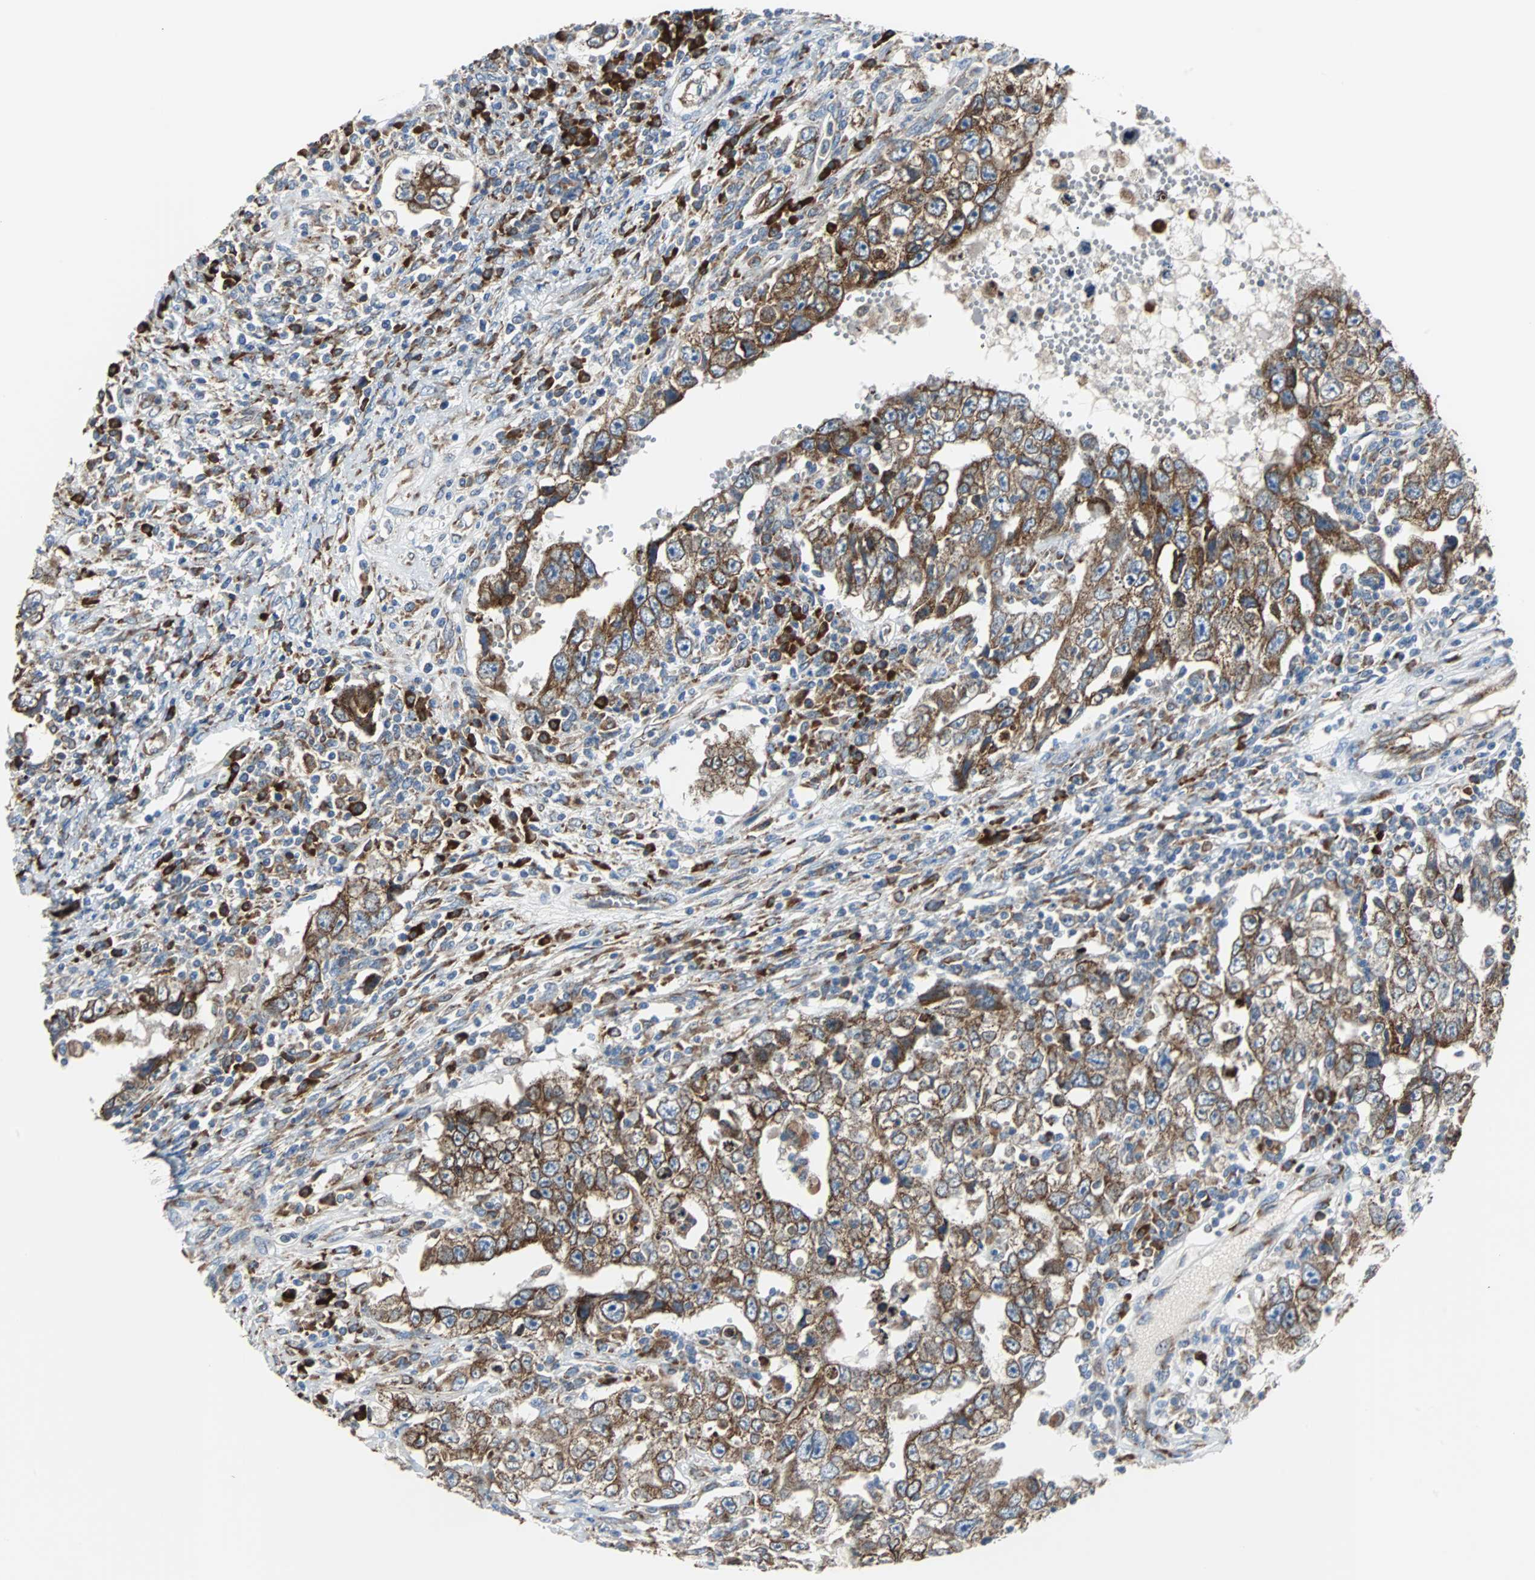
{"staining": {"intensity": "moderate", "quantity": ">75%", "location": "cytoplasmic/membranous"}, "tissue": "testis cancer", "cell_type": "Tumor cells", "image_type": "cancer", "snomed": [{"axis": "morphology", "description": "Carcinoma, Embryonal, NOS"}, {"axis": "topography", "description": "Testis"}], "caption": "Protein staining displays moderate cytoplasmic/membranous expression in approximately >75% of tumor cells in testis cancer. Using DAB (3,3'-diaminobenzidine) (brown) and hematoxylin (blue) stains, captured at high magnification using brightfield microscopy.", "gene": "PDIA4", "patient": {"sex": "male", "age": 26}}